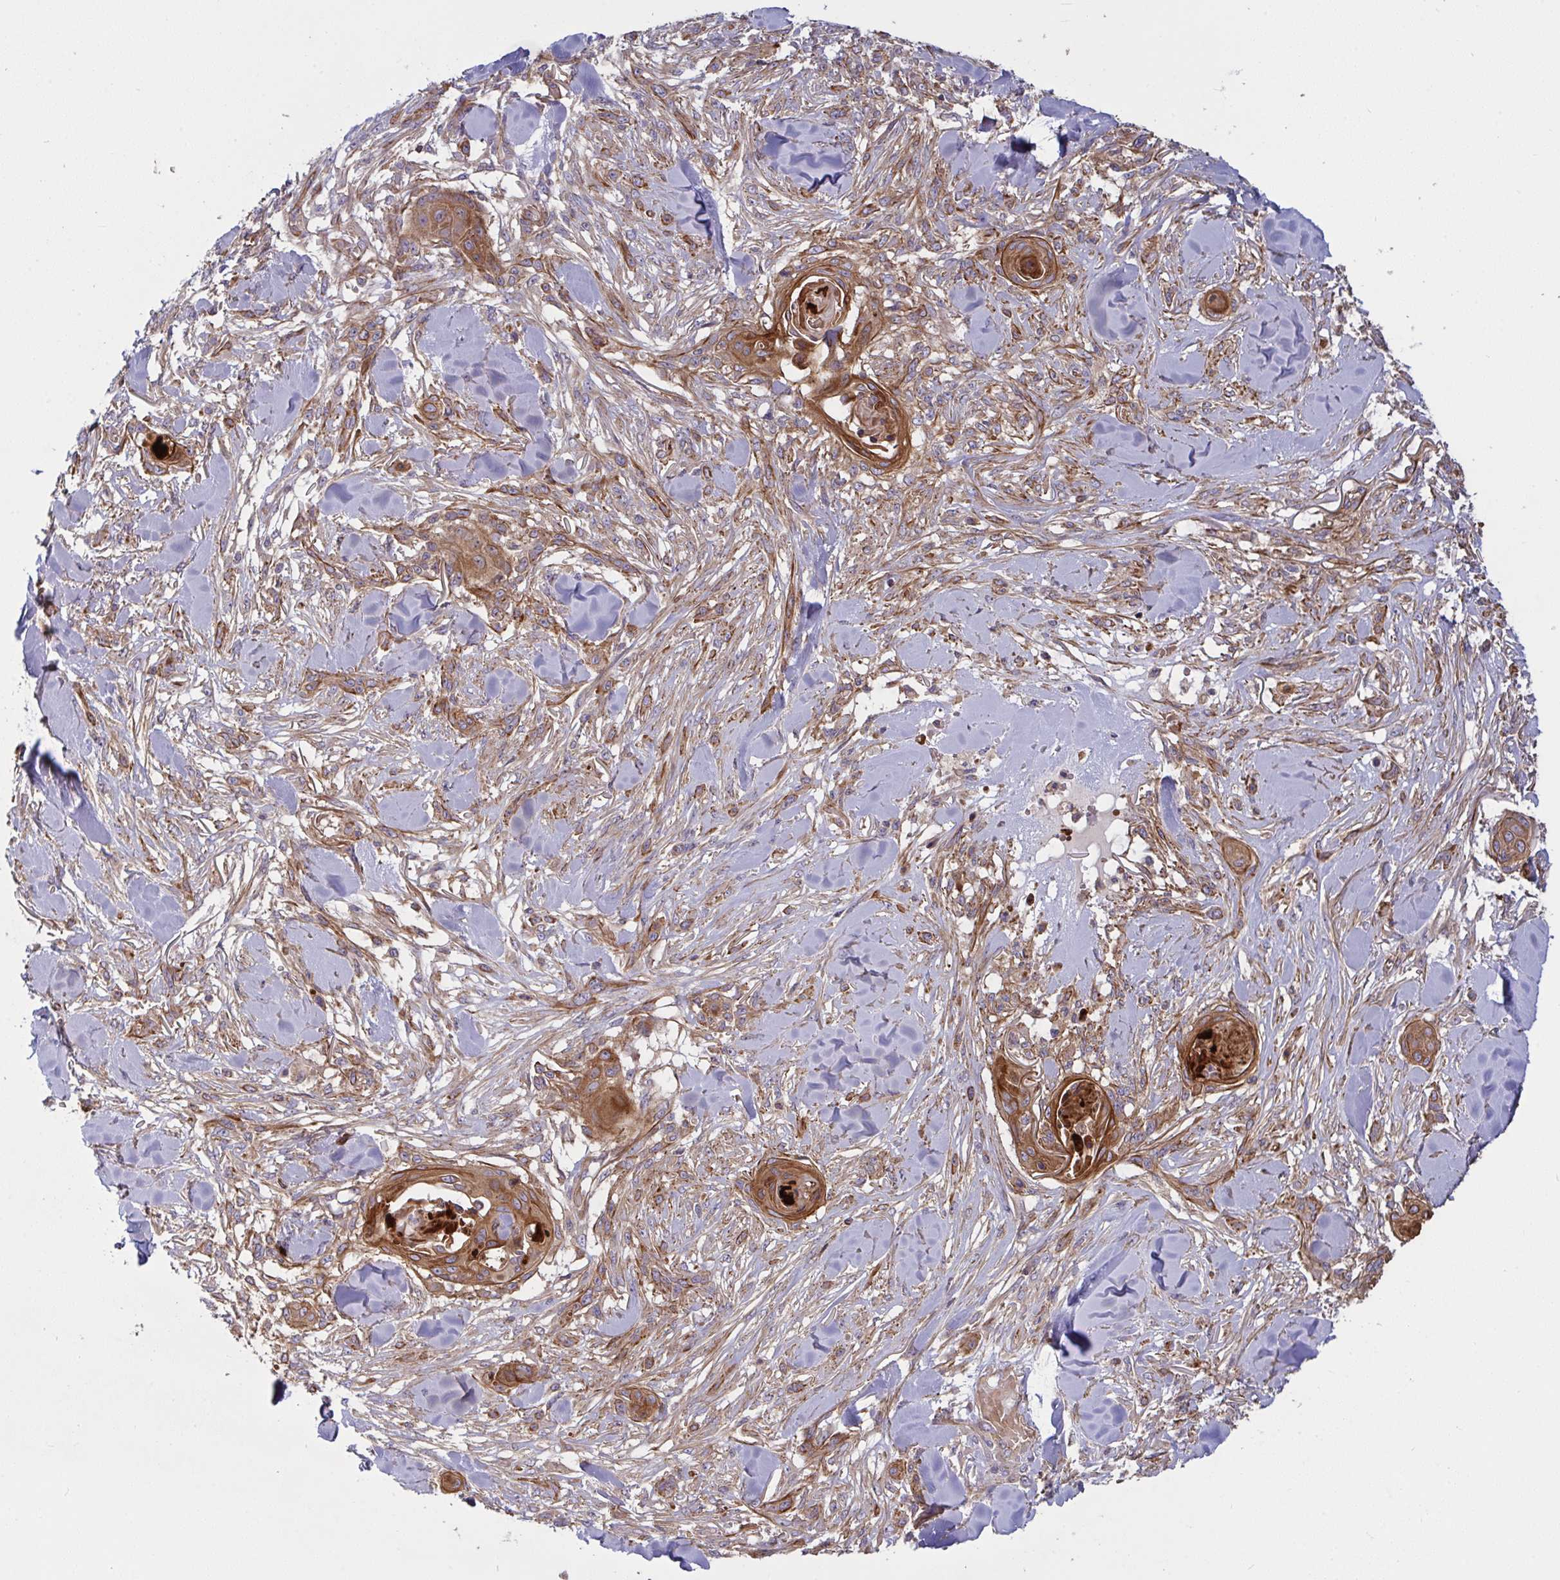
{"staining": {"intensity": "moderate", "quantity": ">75%", "location": "cytoplasmic/membranous"}, "tissue": "skin cancer", "cell_type": "Tumor cells", "image_type": "cancer", "snomed": [{"axis": "morphology", "description": "Squamous cell carcinoma, NOS"}, {"axis": "topography", "description": "Skin"}], "caption": "This is an image of immunohistochemistry (IHC) staining of skin cancer (squamous cell carcinoma), which shows moderate expression in the cytoplasmic/membranous of tumor cells.", "gene": "TANK", "patient": {"sex": "female", "age": 59}}